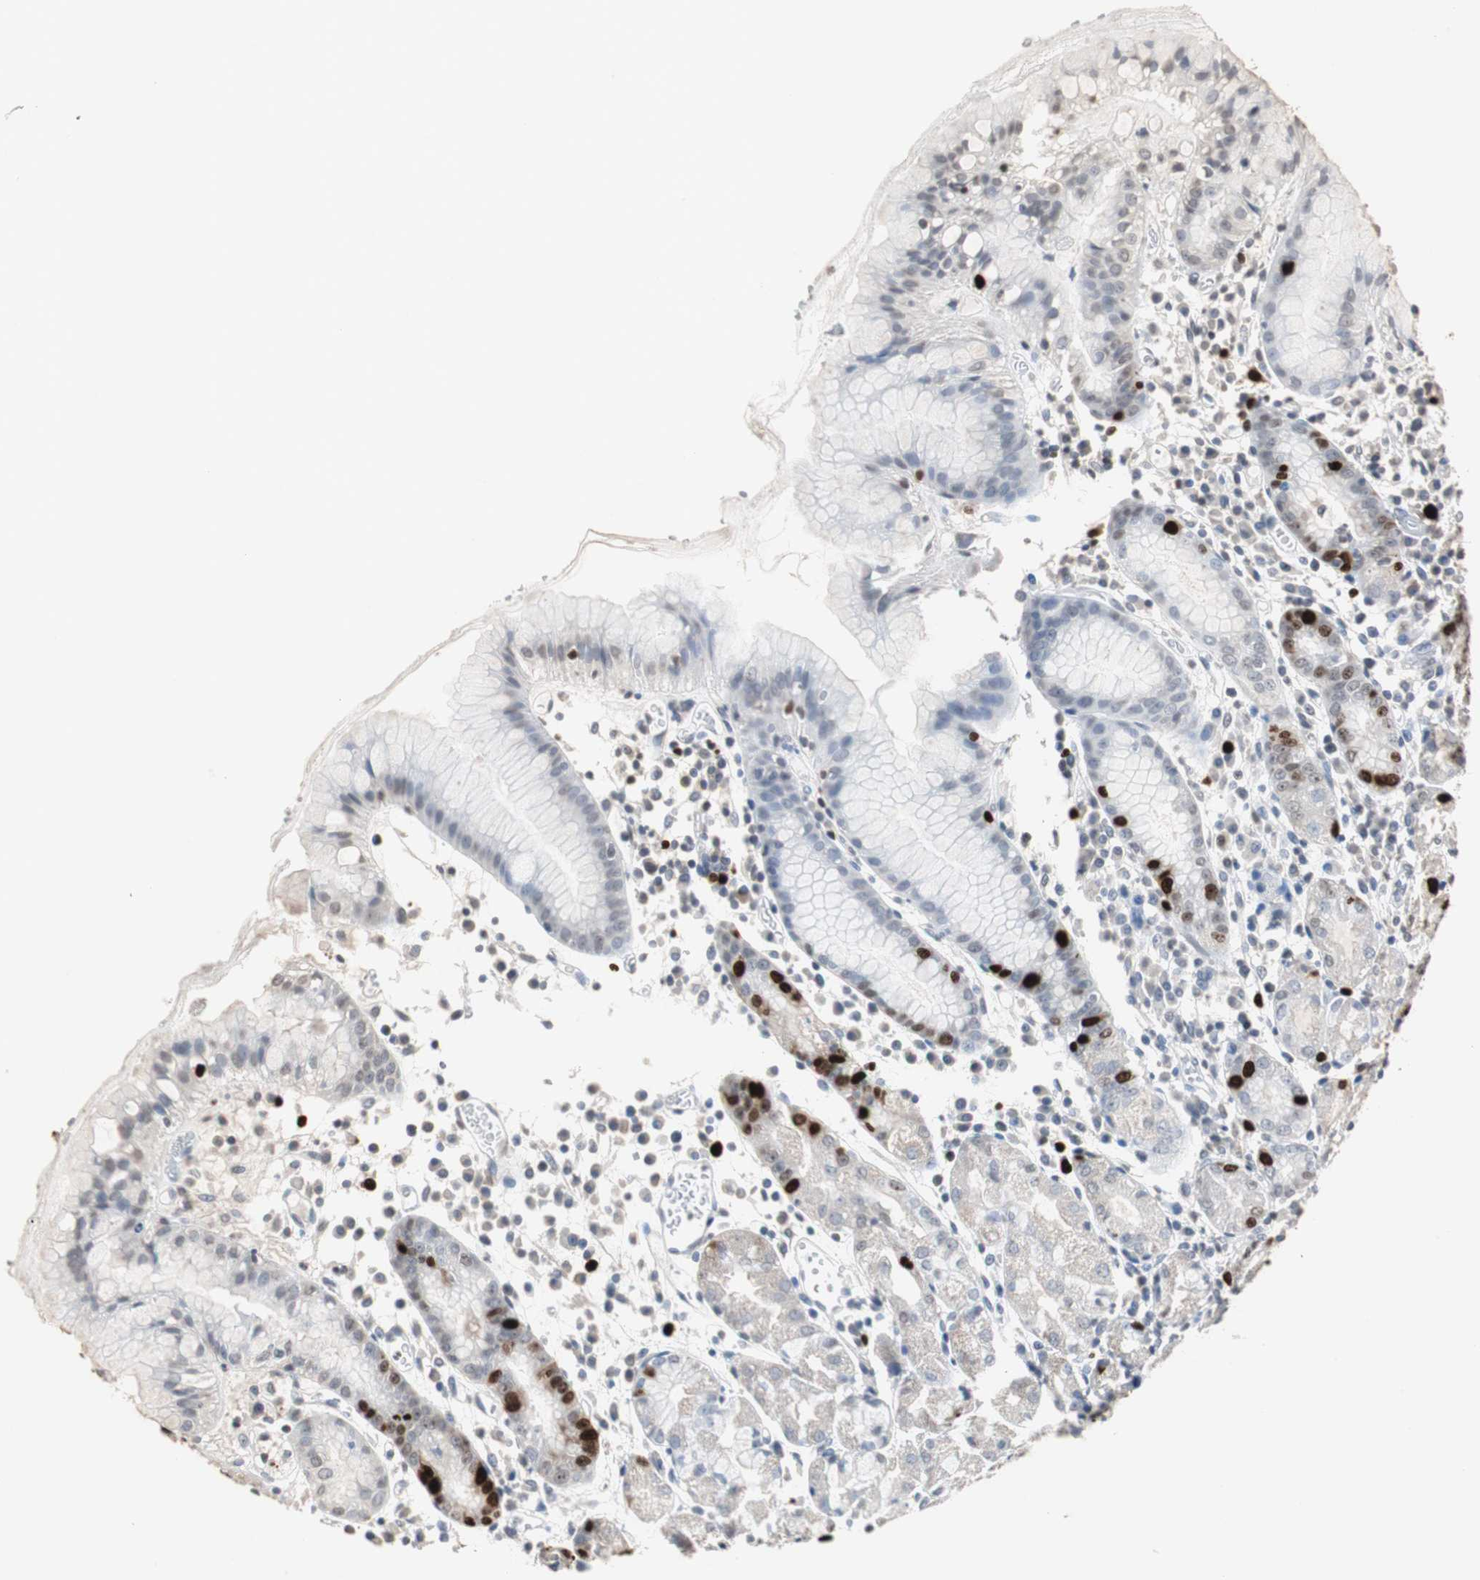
{"staining": {"intensity": "strong", "quantity": "<25%", "location": "cytoplasmic/membranous,nuclear"}, "tissue": "stomach", "cell_type": "Glandular cells", "image_type": "normal", "snomed": [{"axis": "morphology", "description": "Normal tissue, NOS"}, {"axis": "topography", "description": "Stomach"}, {"axis": "topography", "description": "Stomach, lower"}], "caption": "Stomach stained with DAB (3,3'-diaminobenzidine) immunohistochemistry (IHC) reveals medium levels of strong cytoplasmic/membranous,nuclear expression in approximately <25% of glandular cells. (DAB IHC, brown staining for protein, blue staining for nuclei).", "gene": "TOP2A", "patient": {"sex": "female", "age": 75}}